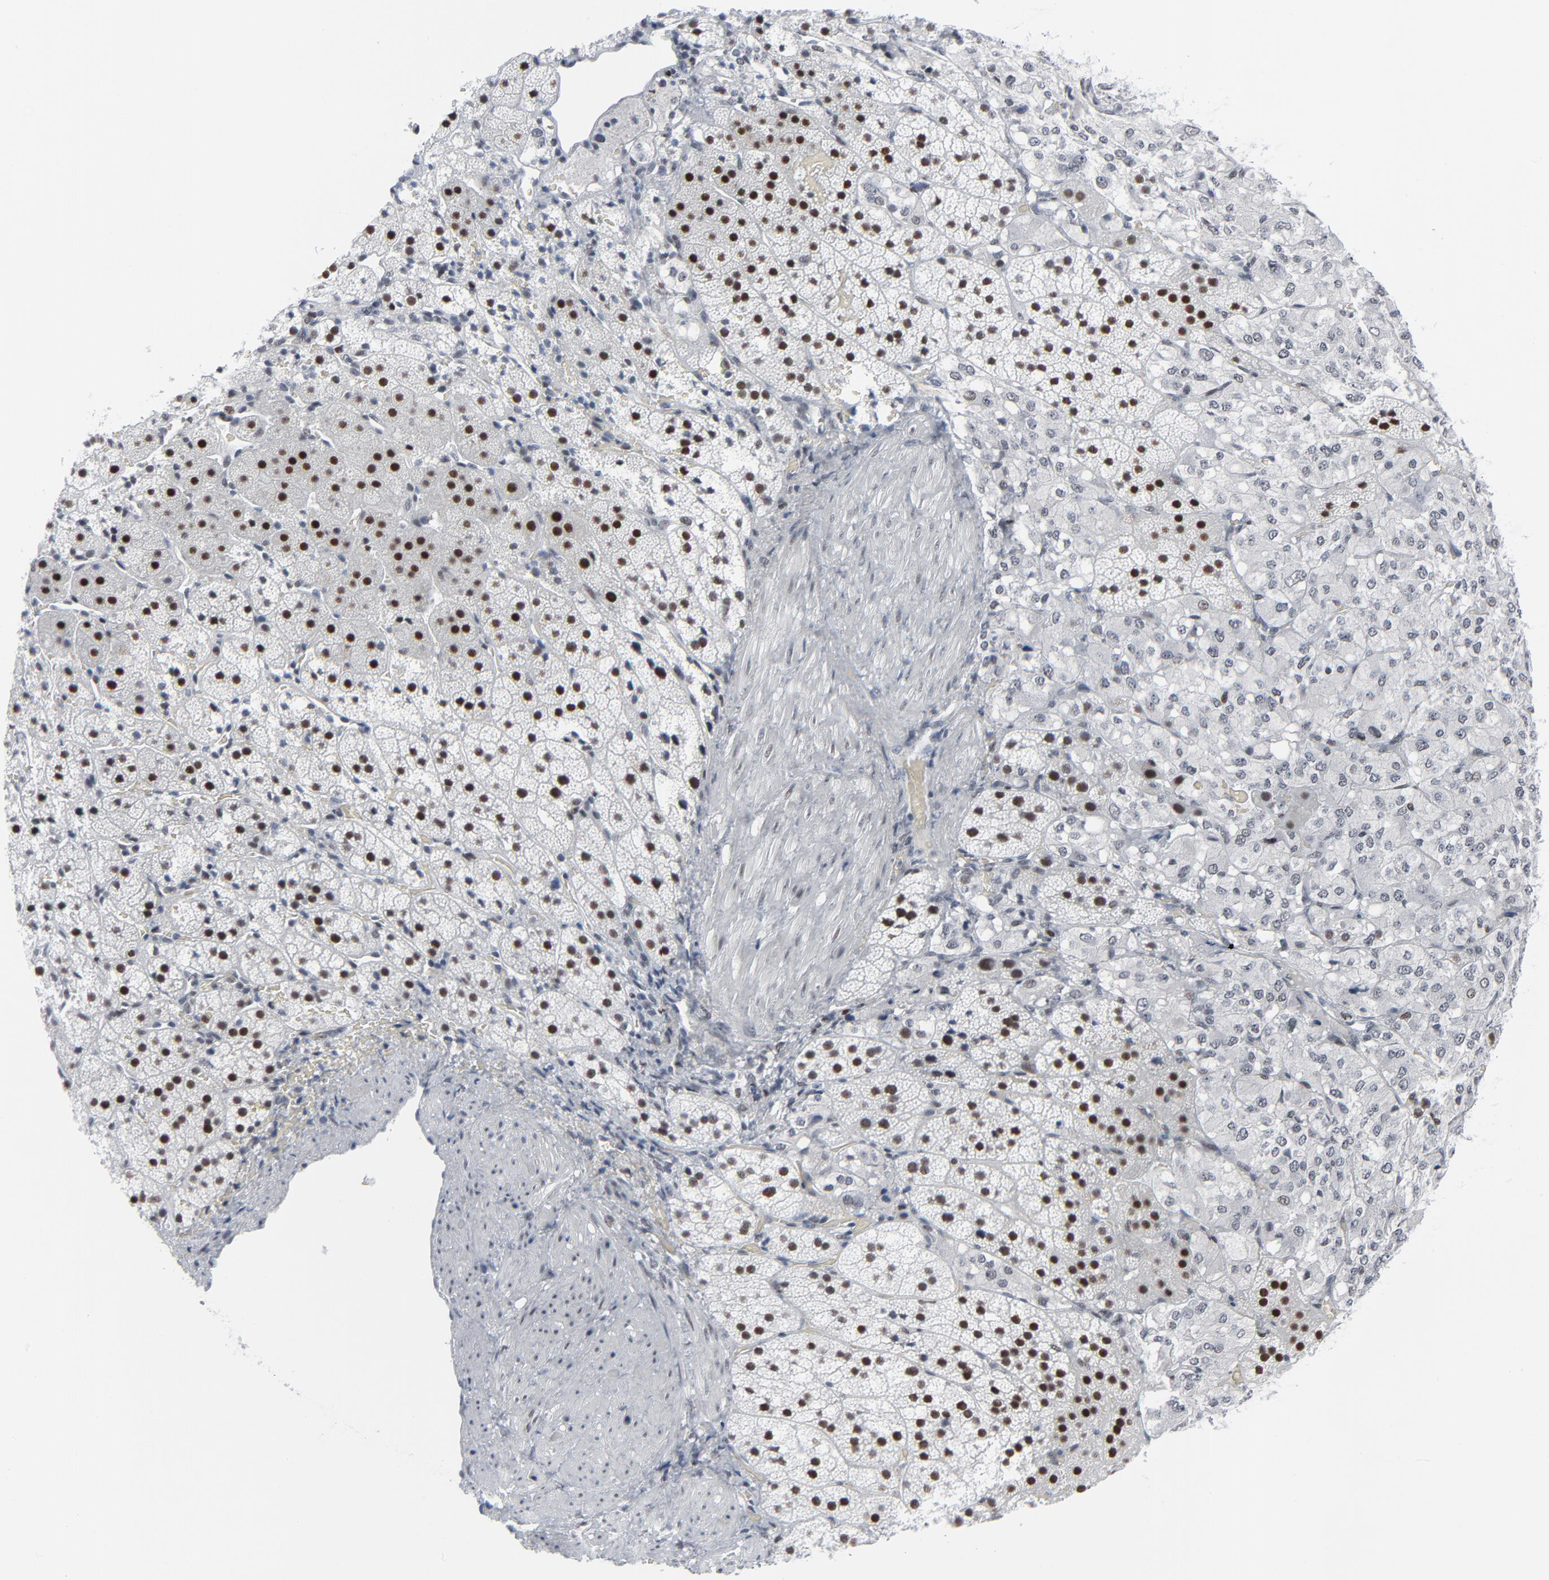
{"staining": {"intensity": "strong", "quantity": ">75%", "location": "nuclear"}, "tissue": "adrenal gland", "cell_type": "Glandular cells", "image_type": "normal", "snomed": [{"axis": "morphology", "description": "Normal tissue, NOS"}, {"axis": "topography", "description": "Adrenal gland"}], "caption": "Protein analysis of normal adrenal gland shows strong nuclear staining in approximately >75% of glandular cells.", "gene": "SIRT1", "patient": {"sex": "female", "age": 44}}